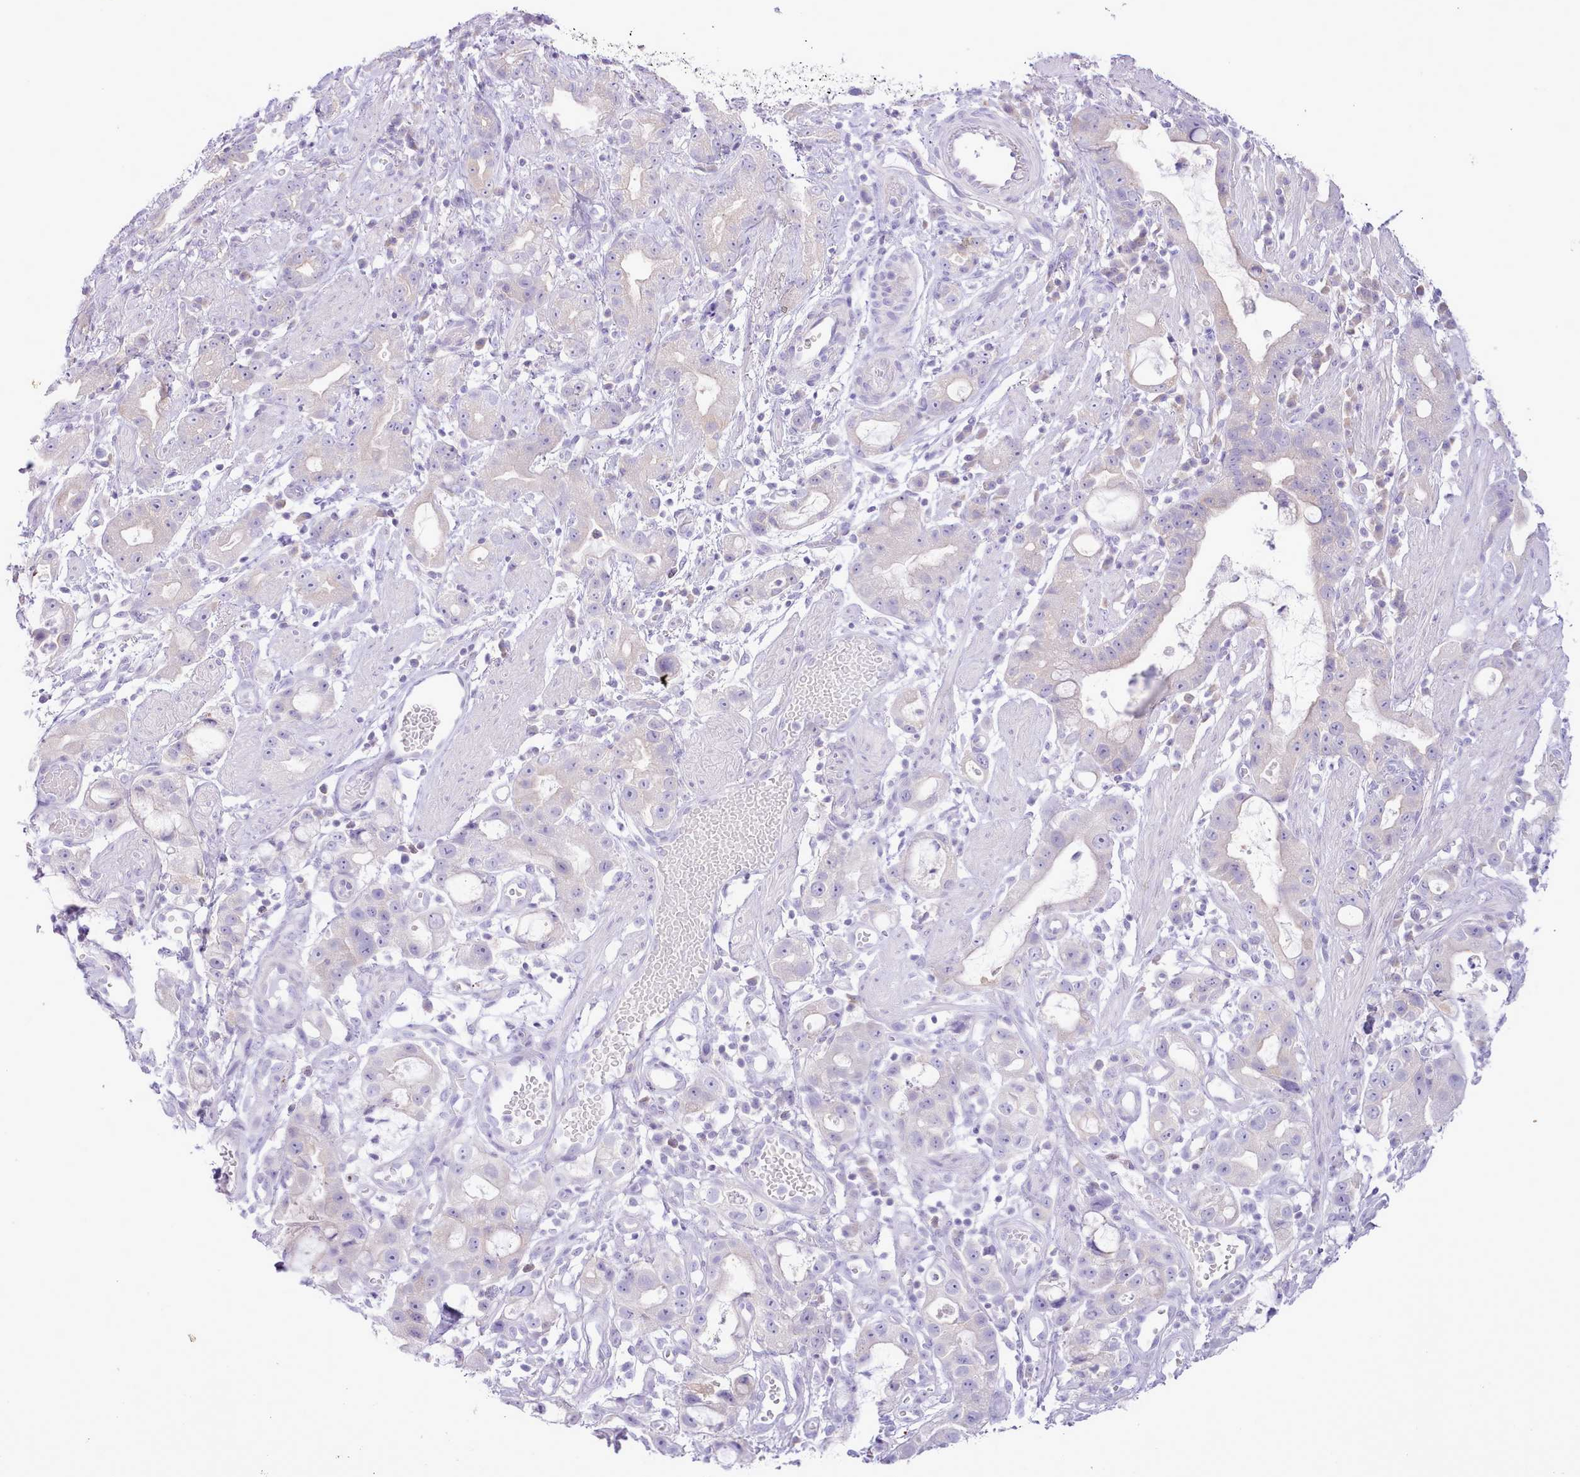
{"staining": {"intensity": "negative", "quantity": "none", "location": "none"}, "tissue": "stomach cancer", "cell_type": "Tumor cells", "image_type": "cancer", "snomed": [{"axis": "morphology", "description": "Adenocarcinoma, NOS"}, {"axis": "topography", "description": "Stomach"}], "caption": "Immunohistochemical staining of stomach adenocarcinoma displays no significant staining in tumor cells. (DAB immunohistochemistry, high magnification).", "gene": "MDFI", "patient": {"sex": "male", "age": 55}}